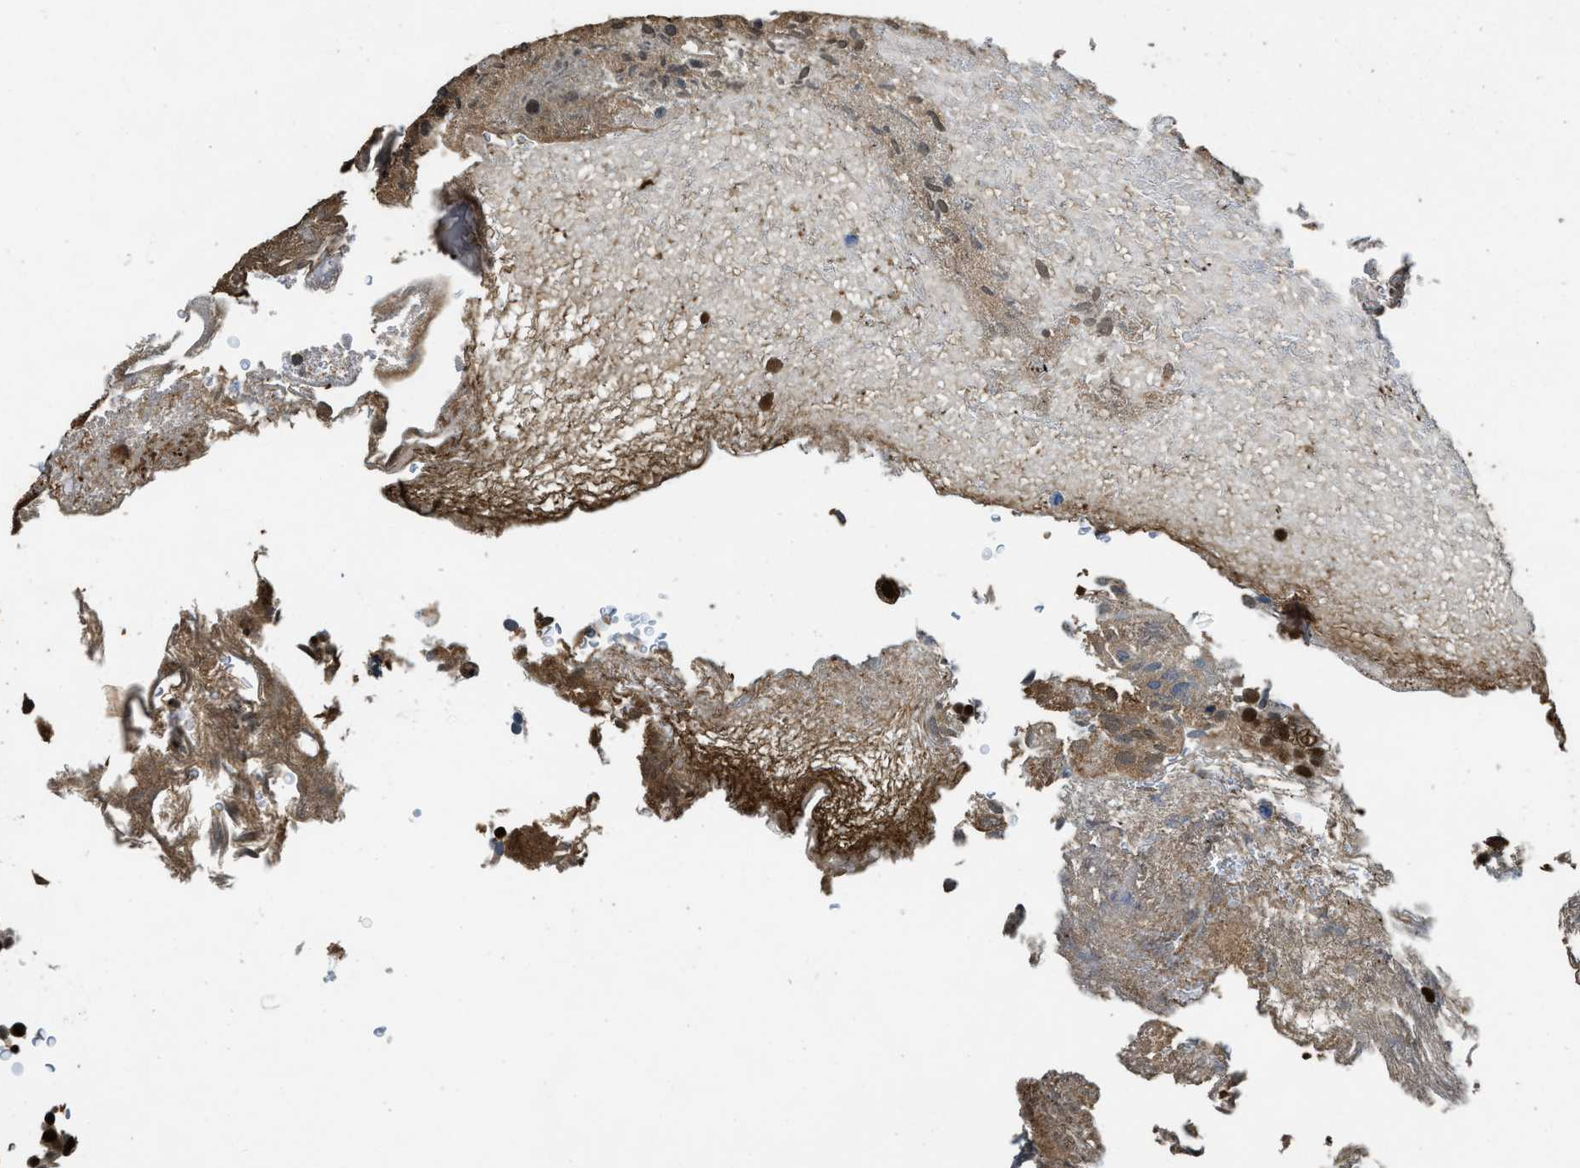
{"staining": {"intensity": "moderate", "quantity": ">75%", "location": "cytoplasmic/membranous,nuclear"}, "tissue": "urothelial cancer", "cell_type": "Tumor cells", "image_type": "cancer", "snomed": [{"axis": "morphology", "description": "Urothelial carcinoma, Low grade"}, {"axis": "topography", "description": "Urinary bladder"}], "caption": "Brown immunohistochemical staining in human urothelial cancer reveals moderate cytoplasmic/membranous and nuclear staining in approximately >75% of tumor cells.", "gene": "GAPDH", "patient": {"sex": "male", "age": 78}}